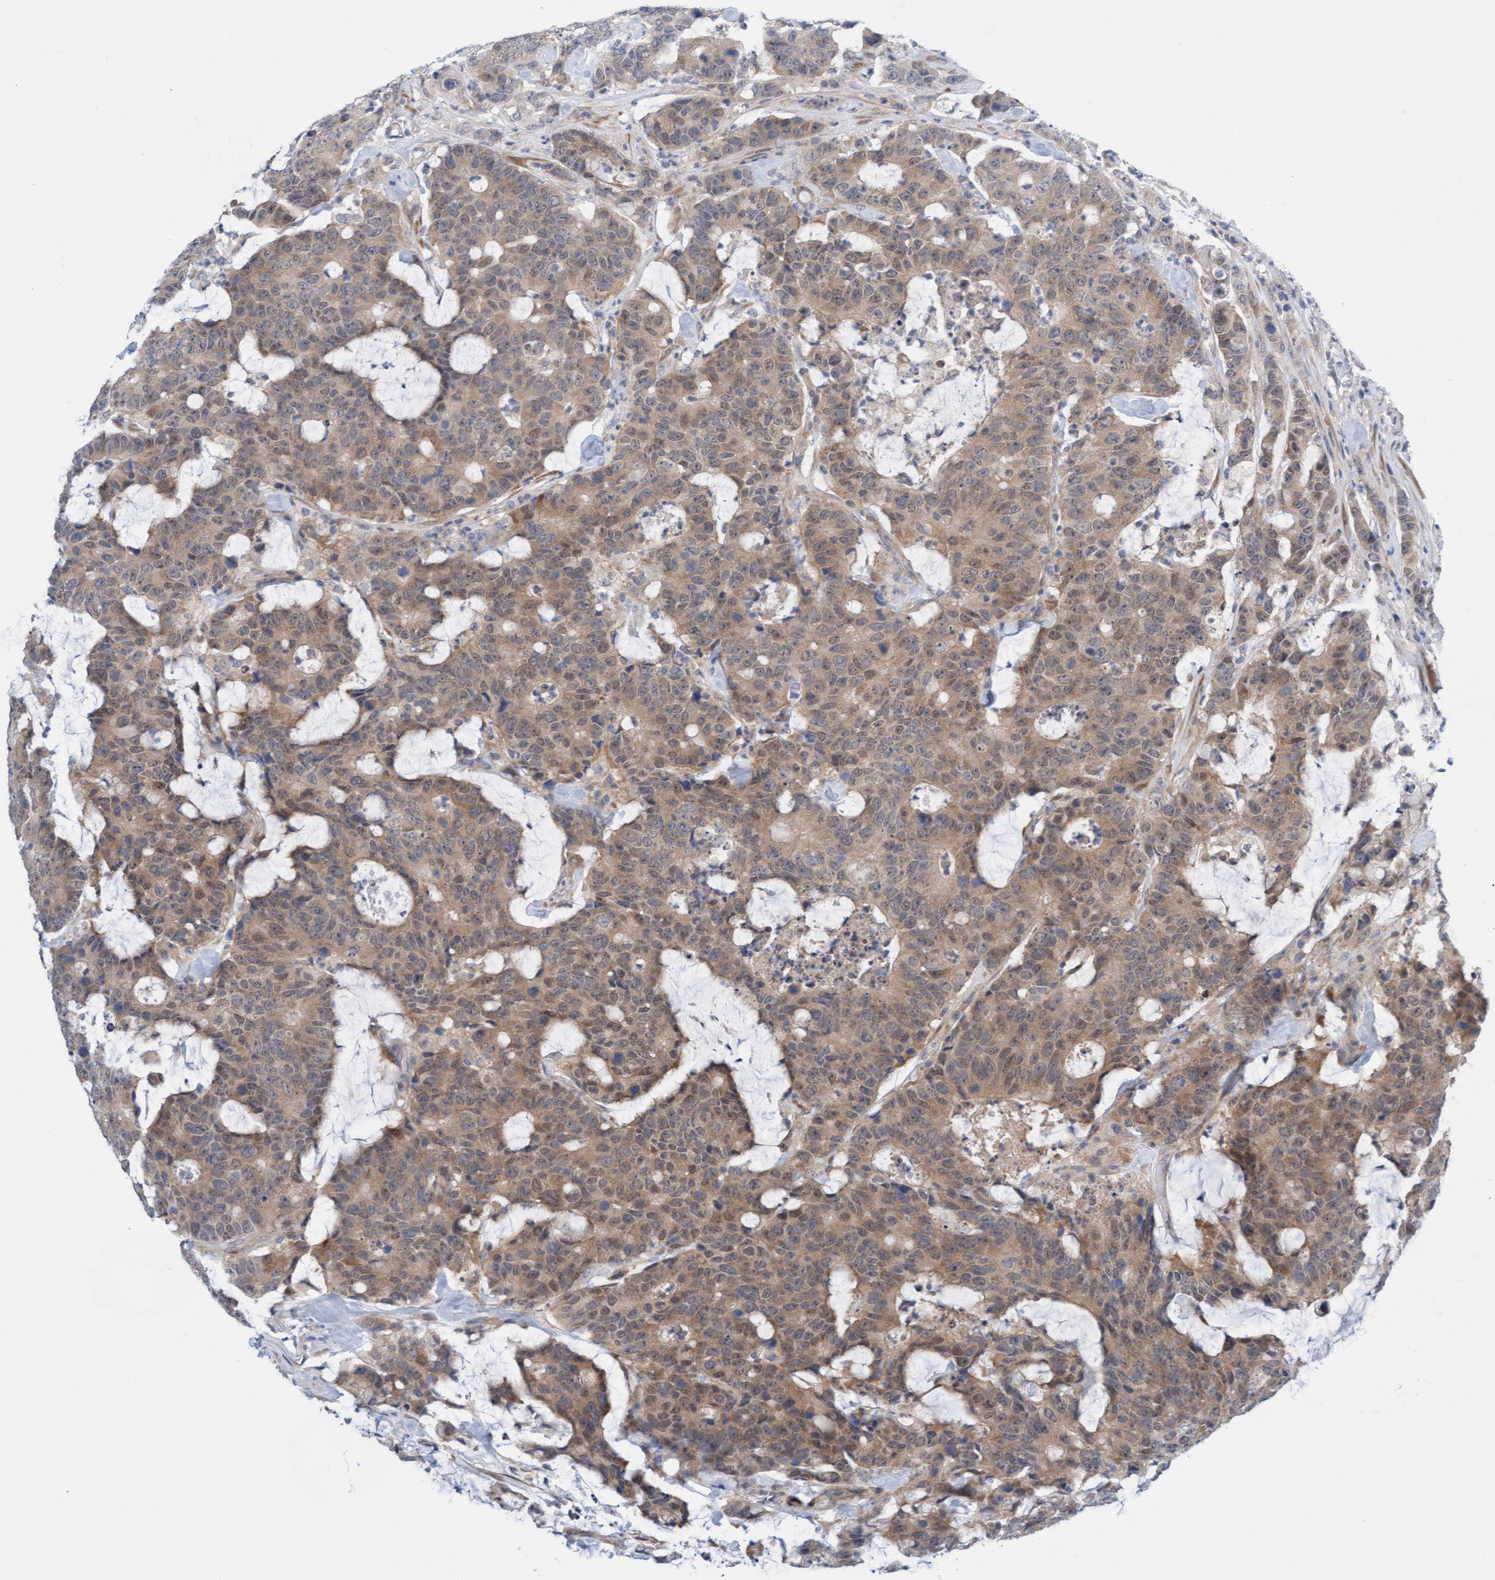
{"staining": {"intensity": "moderate", "quantity": ">75%", "location": "cytoplasmic/membranous"}, "tissue": "colorectal cancer", "cell_type": "Tumor cells", "image_type": "cancer", "snomed": [{"axis": "morphology", "description": "Adenocarcinoma, NOS"}, {"axis": "topography", "description": "Colon"}], "caption": "IHC image of colorectal cancer stained for a protein (brown), which demonstrates medium levels of moderate cytoplasmic/membranous positivity in about >75% of tumor cells.", "gene": "AMZ2", "patient": {"sex": "female", "age": 86}}